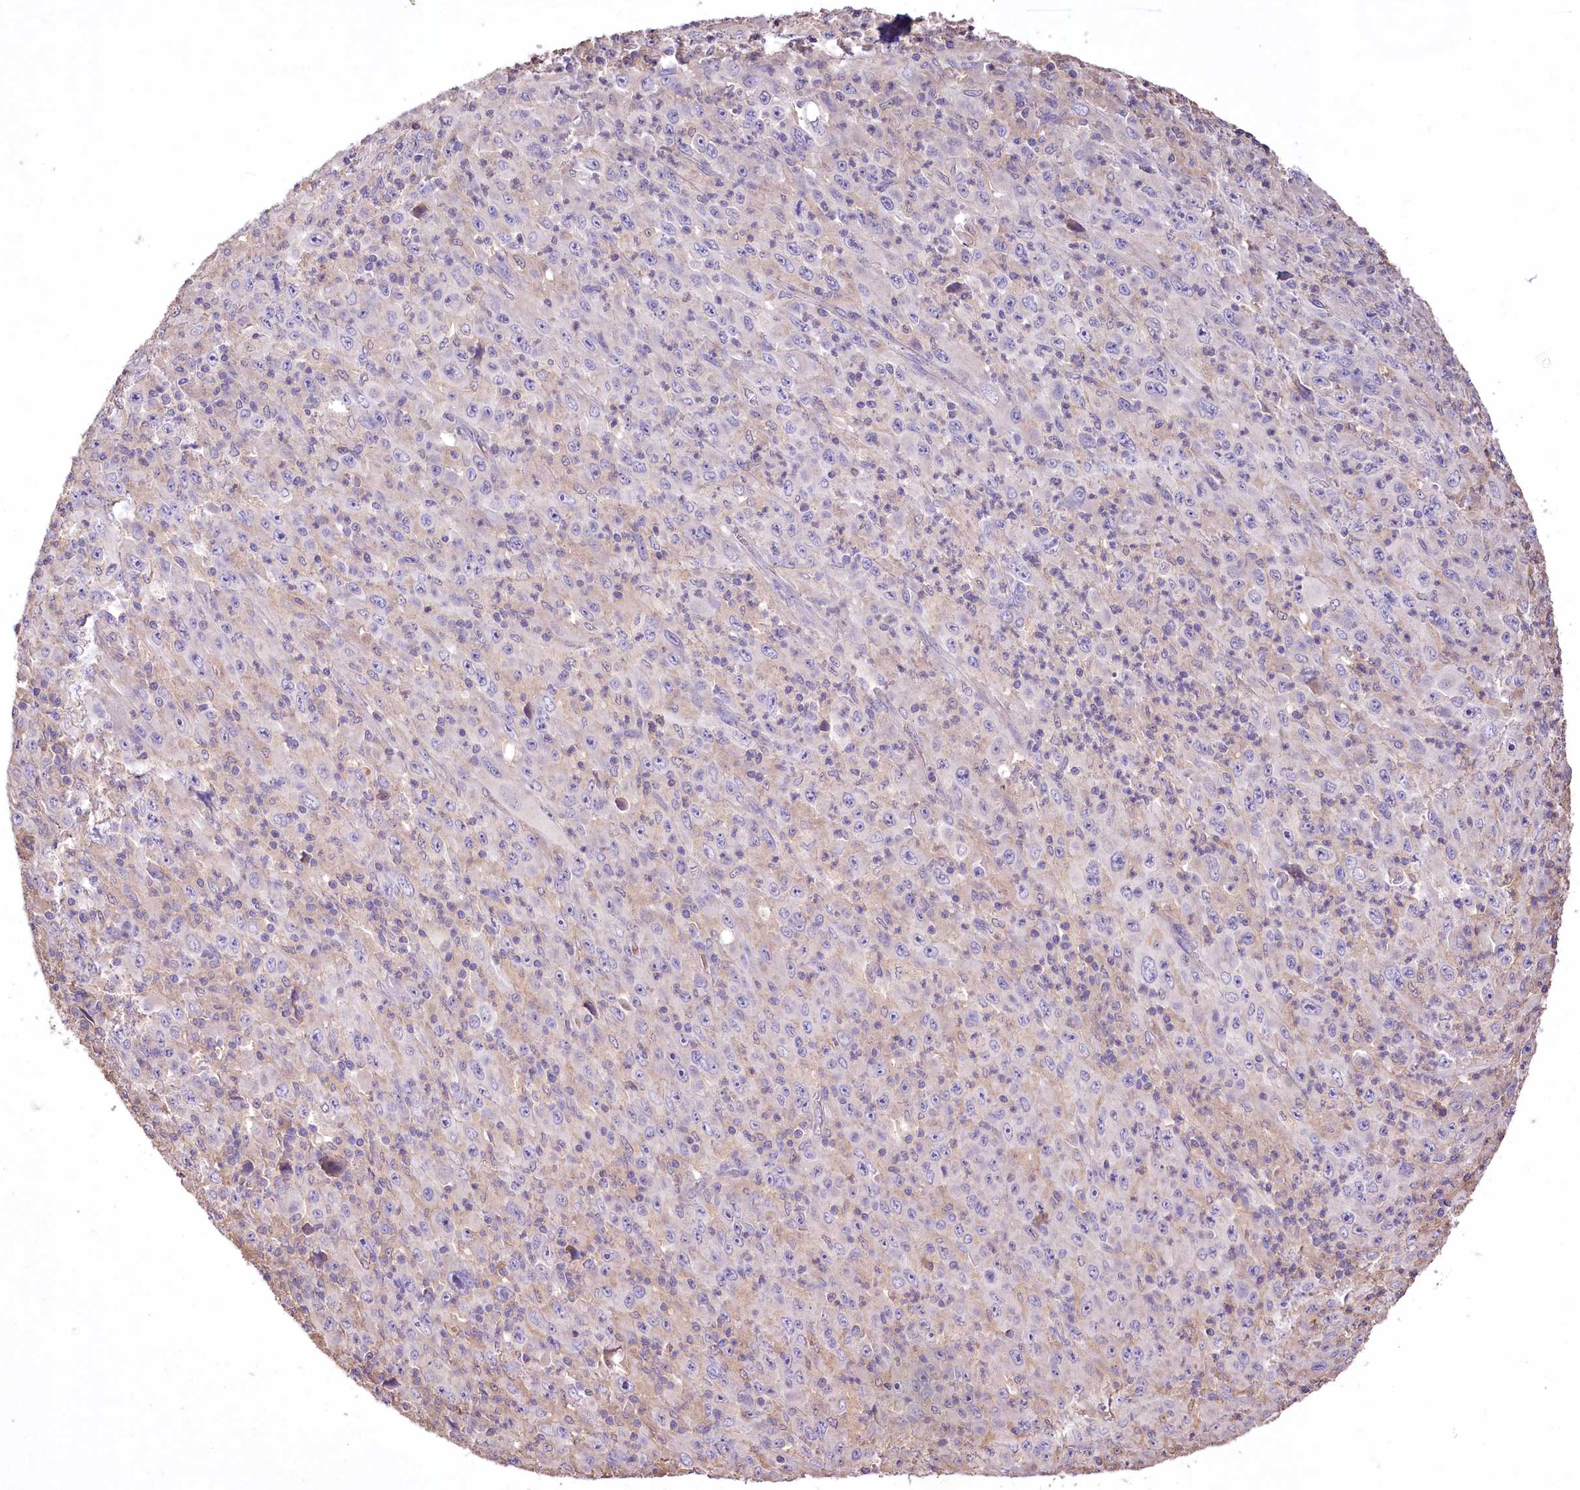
{"staining": {"intensity": "negative", "quantity": "none", "location": "none"}, "tissue": "melanoma", "cell_type": "Tumor cells", "image_type": "cancer", "snomed": [{"axis": "morphology", "description": "Malignant melanoma, Metastatic site"}, {"axis": "topography", "description": "Skin"}], "caption": "IHC histopathology image of malignant melanoma (metastatic site) stained for a protein (brown), which exhibits no staining in tumor cells. (DAB immunohistochemistry (IHC), high magnification).", "gene": "PCYOX1L", "patient": {"sex": "female", "age": 56}}